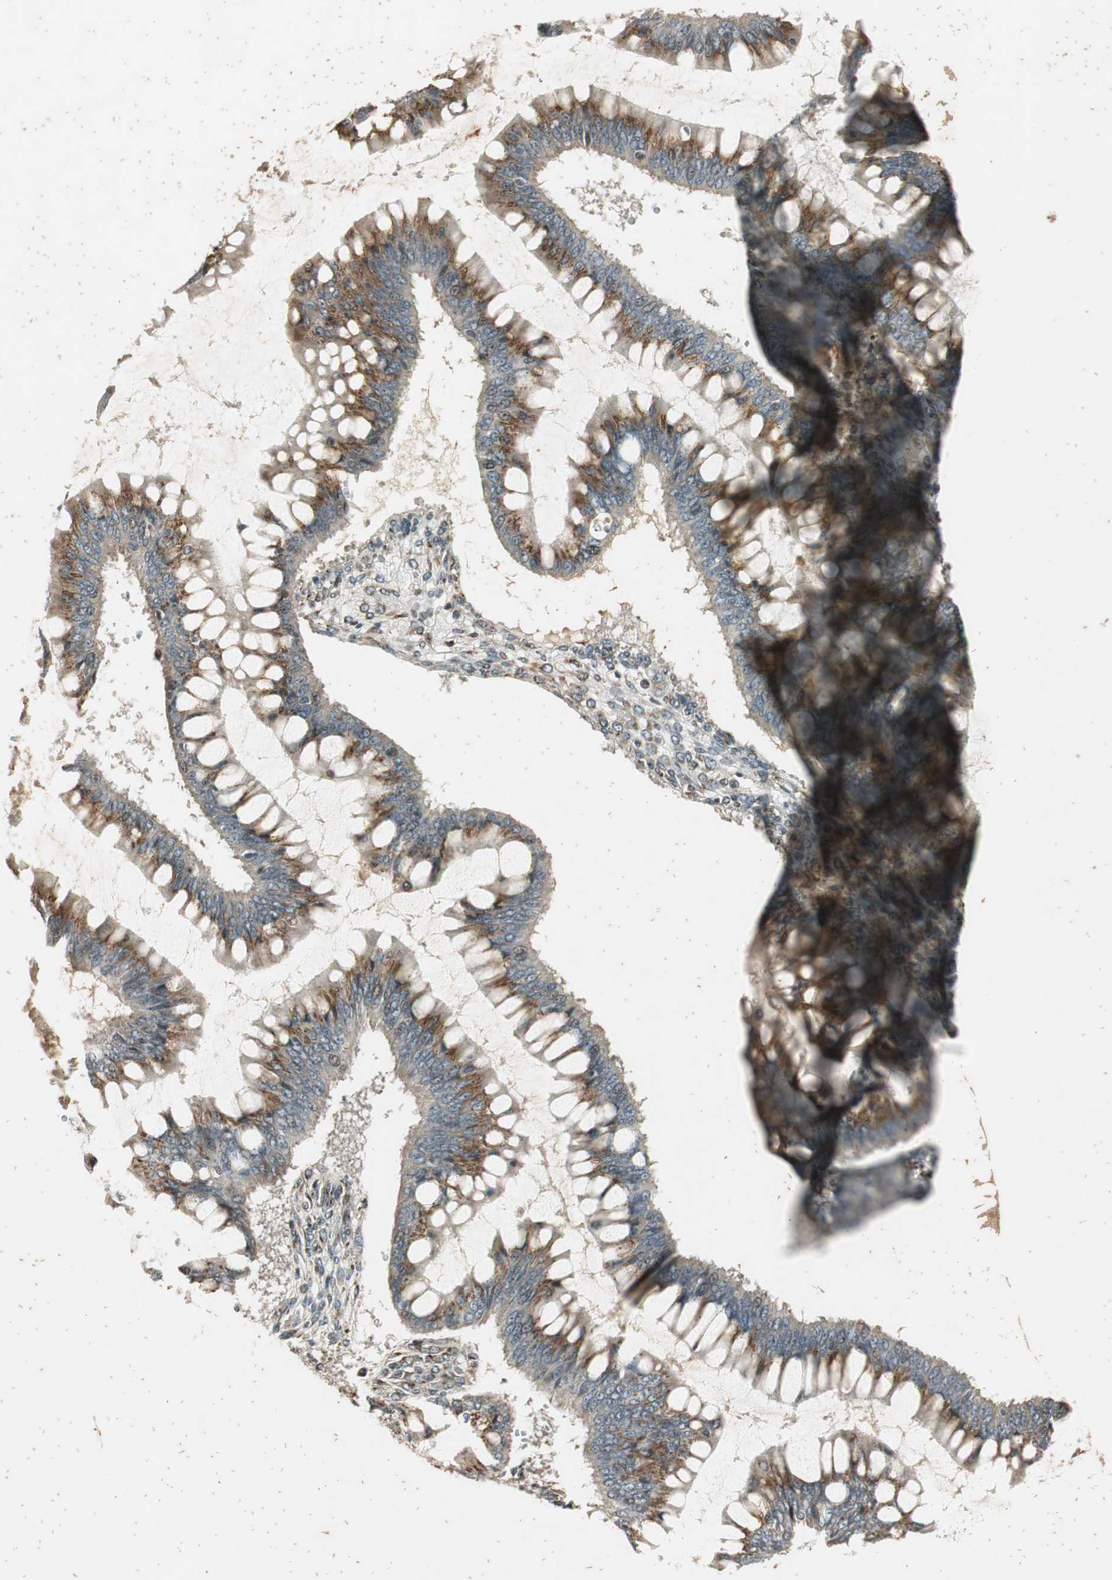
{"staining": {"intensity": "weak", "quantity": ">75%", "location": "cytoplasmic/membranous"}, "tissue": "ovarian cancer", "cell_type": "Tumor cells", "image_type": "cancer", "snomed": [{"axis": "morphology", "description": "Cystadenocarcinoma, mucinous, NOS"}, {"axis": "topography", "description": "Ovary"}], "caption": "Human mucinous cystadenocarcinoma (ovarian) stained with a brown dye shows weak cytoplasmic/membranous positive positivity in about >75% of tumor cells.", "gene": "NEO1", "patient": {"sex": "female", "age": 73}}